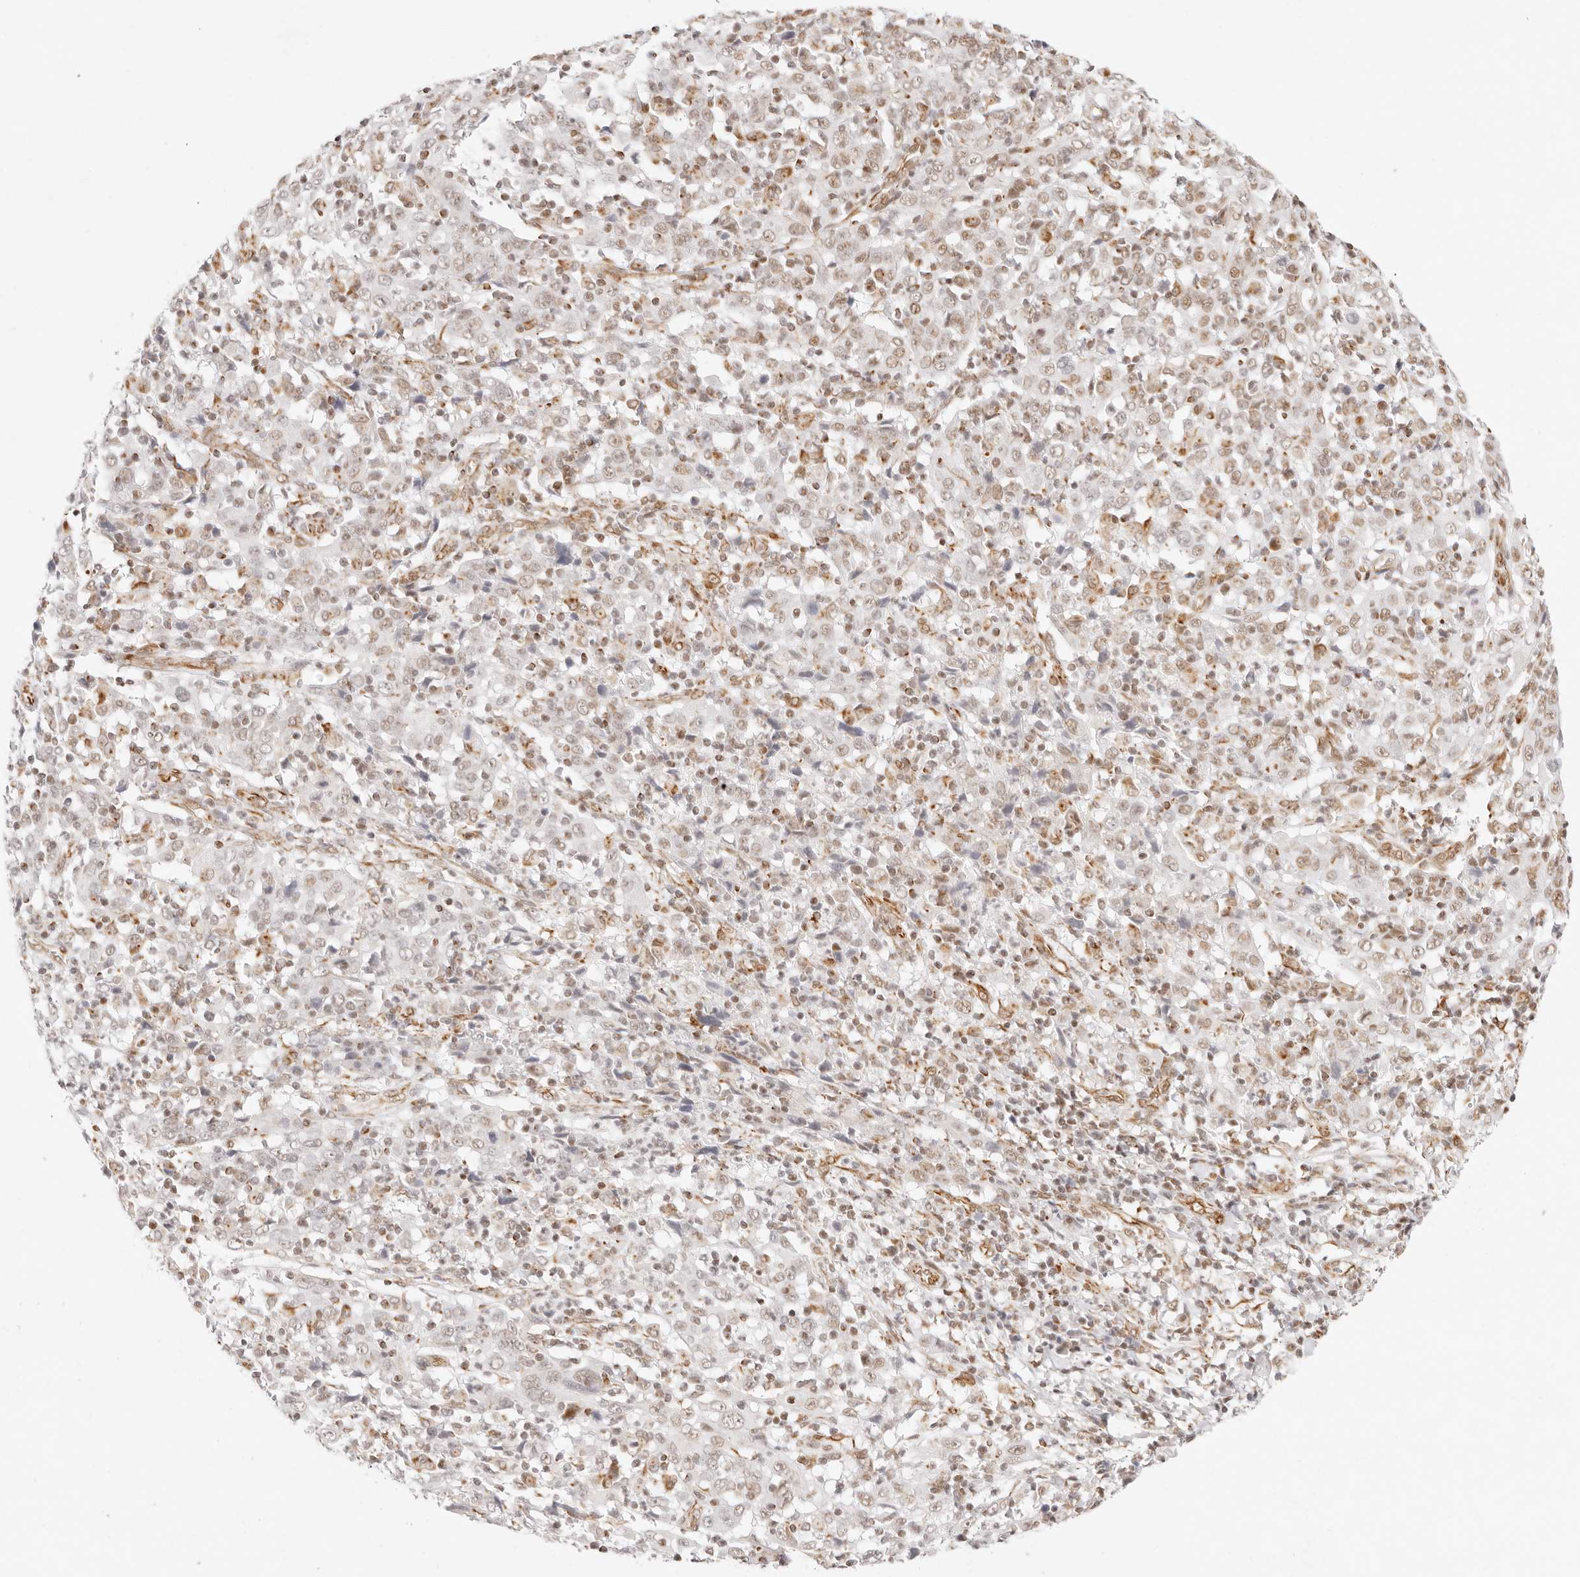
{"staining": {"intensity": "weak", "quantity": "25%-75%", "location": "nuclear"}, "tissue": "cervical cancer", "cell_type": "Tumor cells", "image_type": "cancer", "snomed": [{"axis": "morphology", "description": "Squamous cell carcinoma, NOS"}, {"axis": "topography", "description": "Cervix"}], "caption": "Immunohistochemistry (IHC) of squamous cell carcinoma (cervical) shows low levels of weak nuclear positivity in approximately 25%-75% of tumor cells. Ihc stains the protein of interest in brown and the nuclei are stained blue.", "gene": "ZC3H11A", "patient": {"sex": "female", "age": 46}}